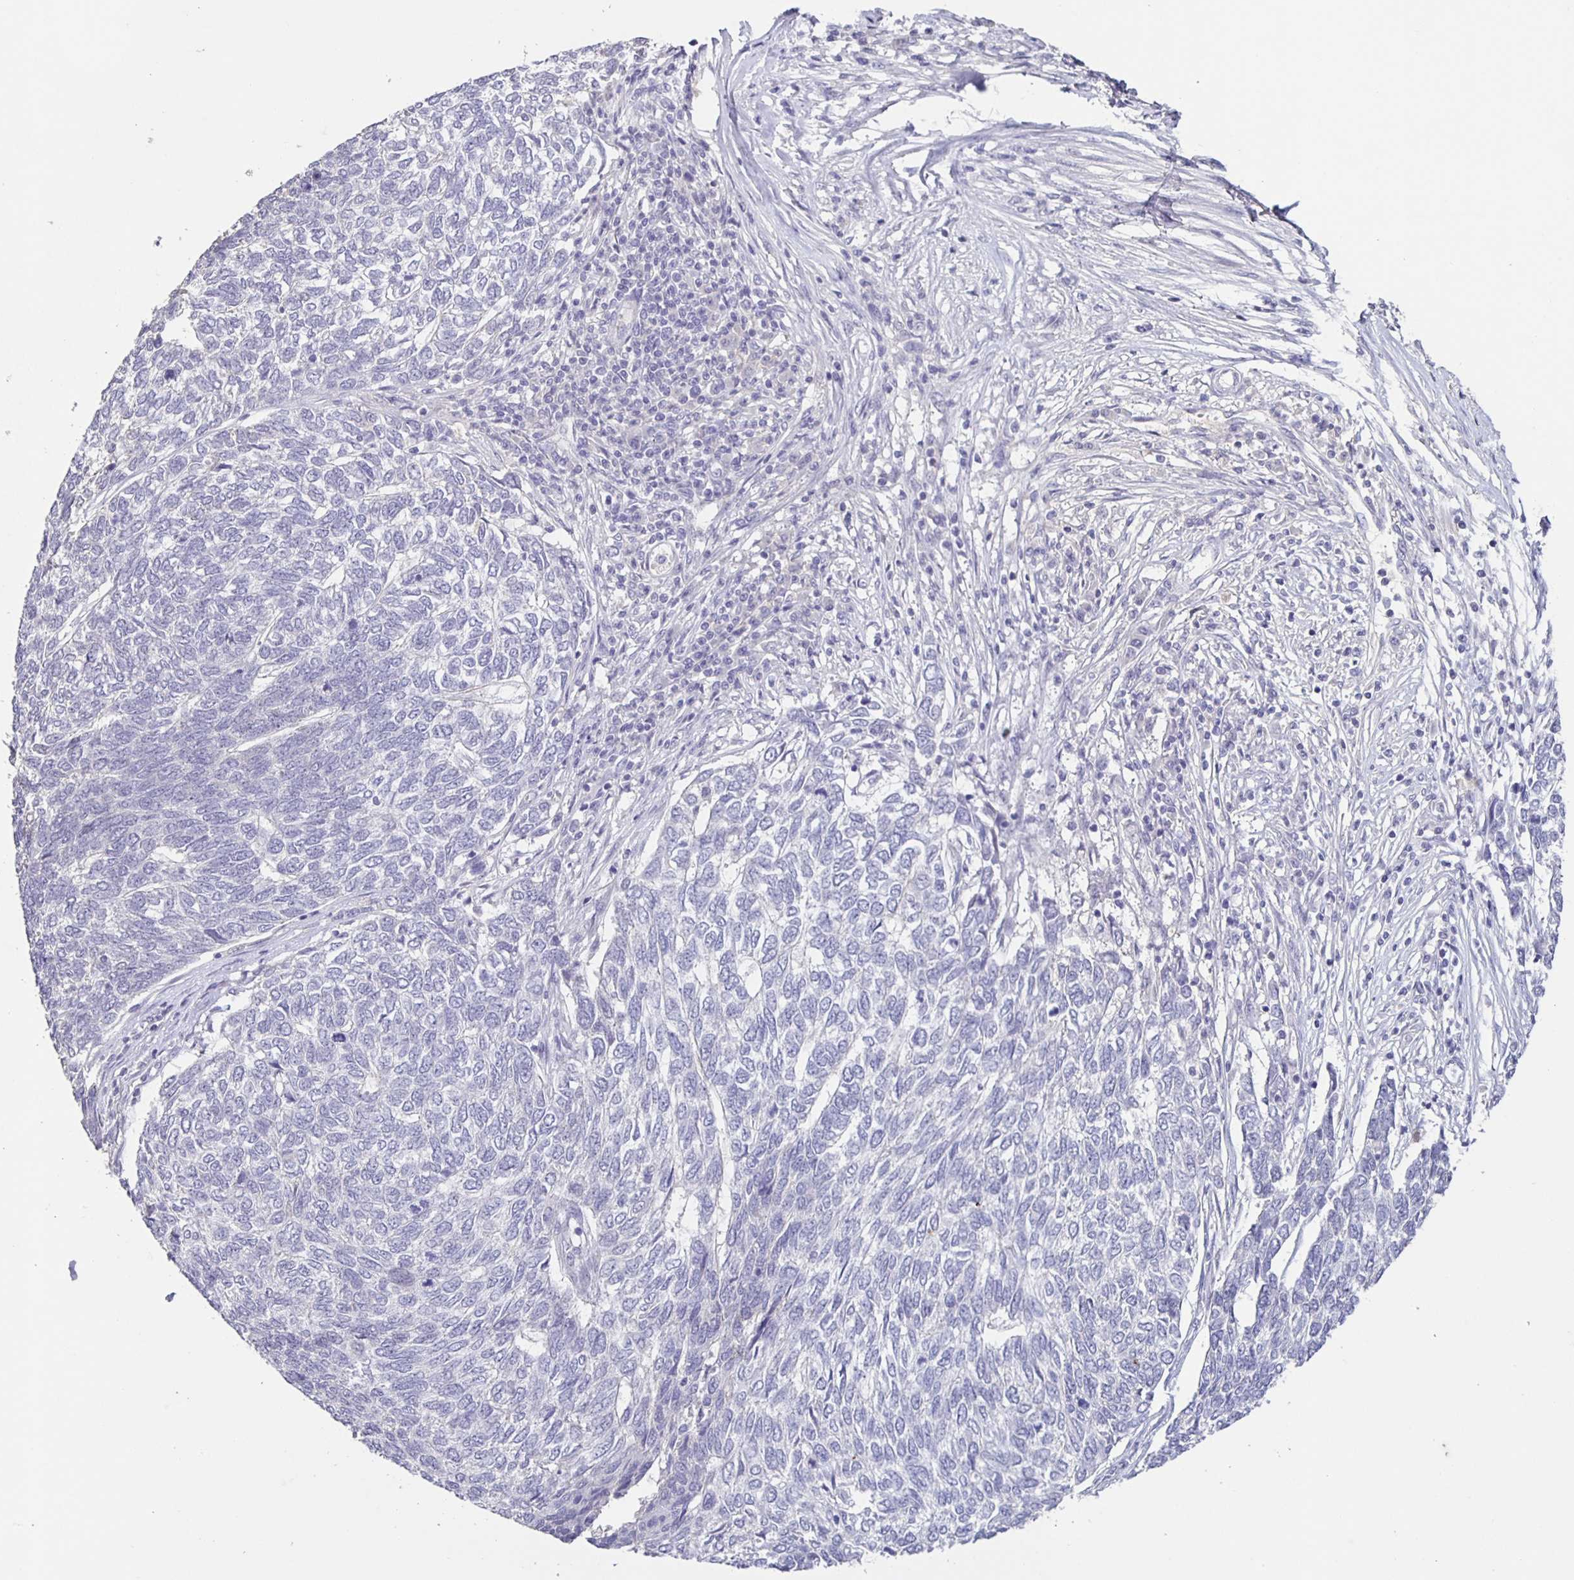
{"staining": {"intensity": "negative", "quantity": "none", "location": "none"}, "tissue": "skin cancer", "cell_type": "Tumor cells", "image_type": "cancer", "snomed": [{"axis": "morphology", "description": "Basal cell carcinoma"}, {"axis": "topography", "description": "Skin"}], "caption": "Protein analysis of basal cell carcinoma (skin) shows no significant expression in tumor cells.", "gene": "INSL5", "patient": {"sex": "female", "age": 65}}